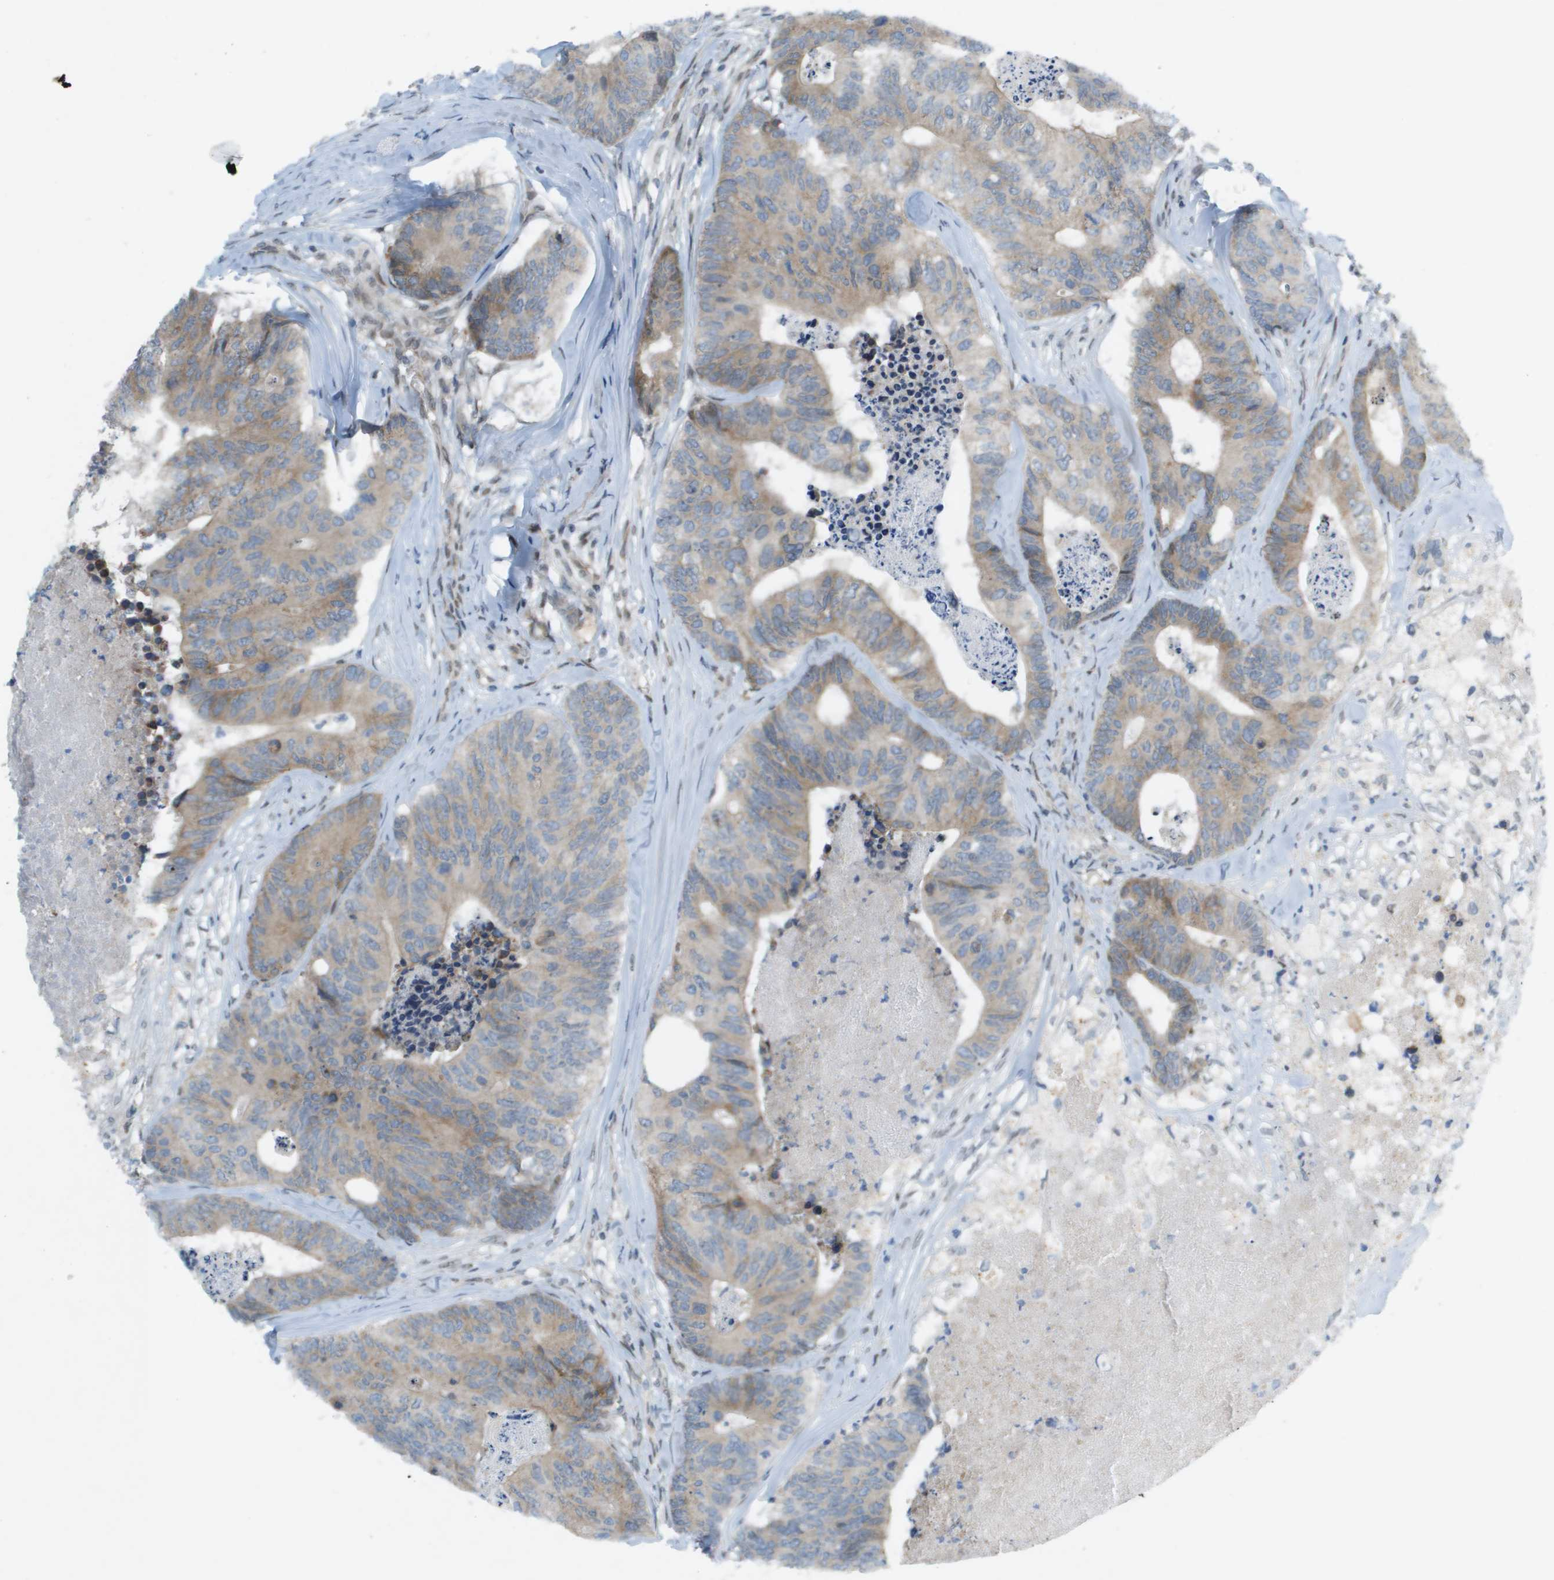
{"staining": {"intensity": "moderate", "quantity": ">75%", "location": "cytoplasmic/membranous"}, "tissue": "colorectal cancer", "cell_type": "Tumor cells", "image_type": "cancer", "snomed": [{"axis": "morphology", "description": "Adenocarcinoma, NOS"}, {"axis": "topography", "description": "Colon"}], "caption": "An IHC photomicrograph of tumor tissue is shown. Protein staining in brown highlights moderate cytoplasmic/membranous positivity in colorectal cancer (adenocarcinoma) within tumor cells. The protein is shown in brown color, while the nuclei are stained blue.", "gene": "CACNB4", "patient": {"sex": "female", "age": 67}}